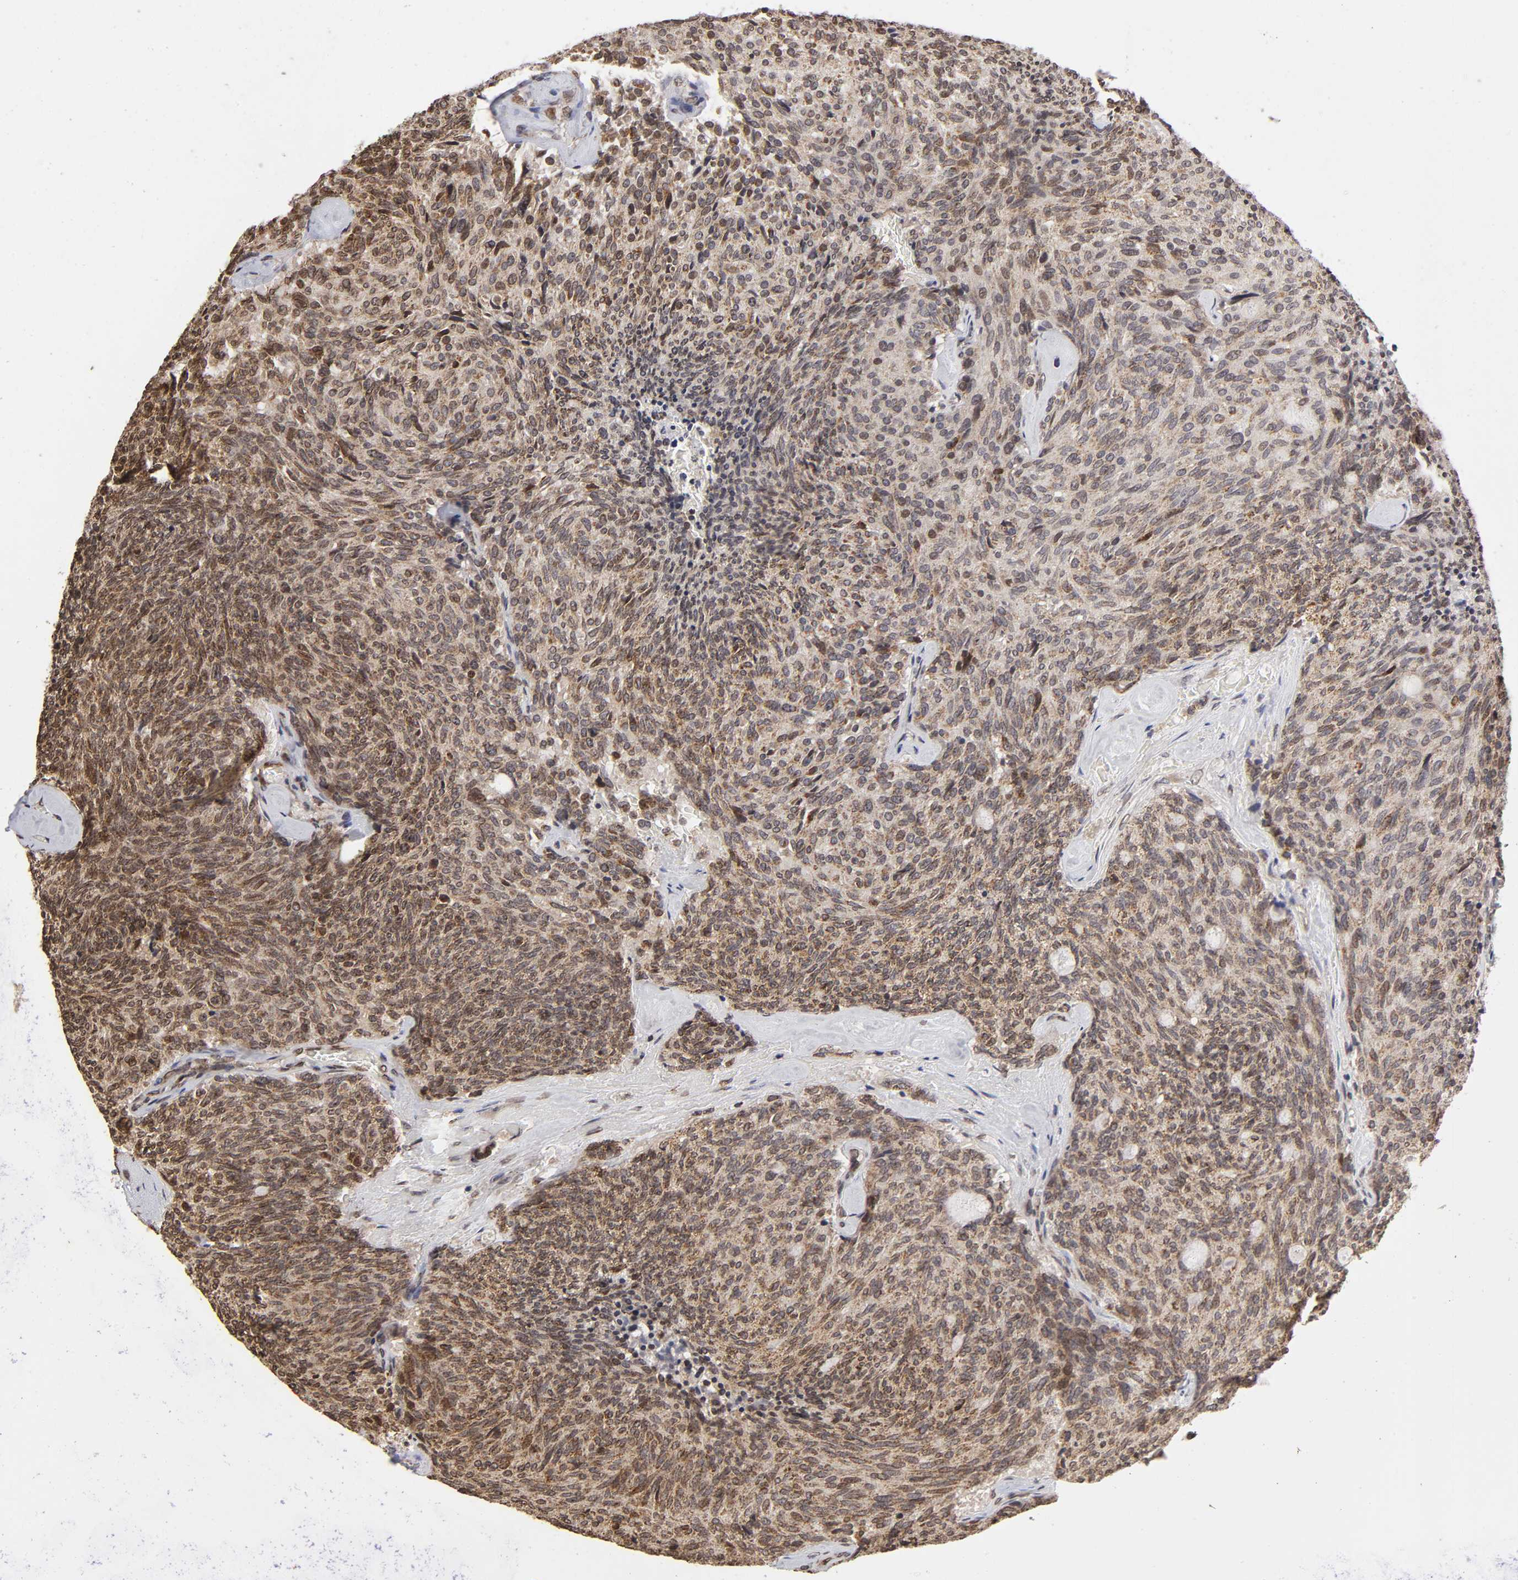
{"staining": {"intensity": "weak", "quantity": ">75%", "location": "cytoplasmic/membranous"}, "tissue": "carcinoid", "cell_type": "Tumor cells", "image_type": "cancer", "snomed": [{"axis": "morphology", "description": "Carcinoid, malignant, NOS"}, {"axis": "topography", "description": "Pancreas"}], "caption": "Immunohistochemical staining of human carcinoid exhibits weak cytoplasmic/membranous protein expression in approximately >75% of tumor cells.", "gene": "MLLT6", "patient": {"sex": "female", "age": 54}}